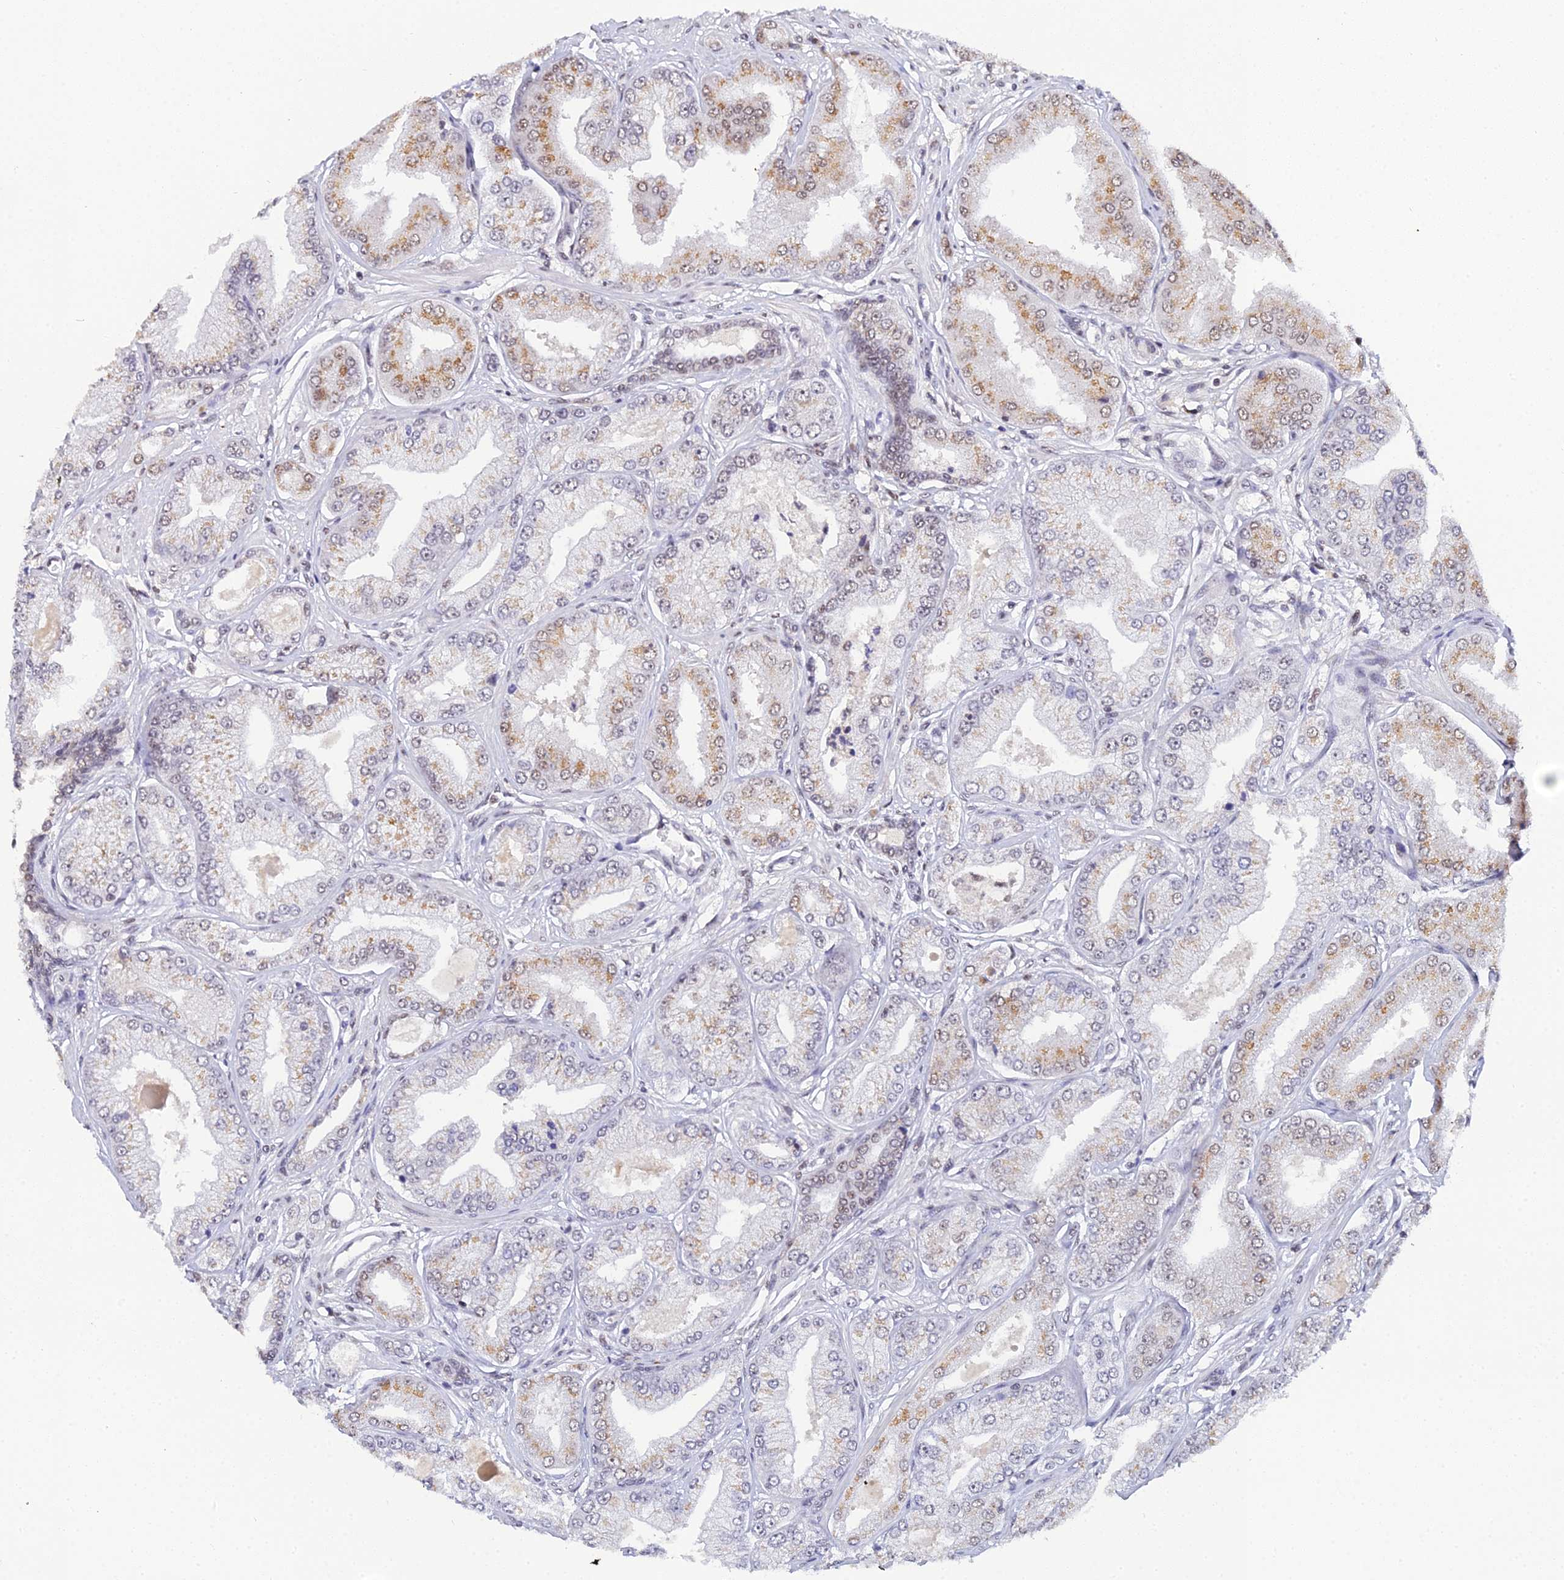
{"staining": {"intensity": "moderate", "quantity": "<25%", "location": "cytoplasmic/membranous"}, "tissue": "prostate cancer", "cell_type": "Tumor cells", "image_type": "cancer", "snomed": [{"axis": "morphology", "description": "Adenocarcinoma, Low grade"}, {"axis": "topography", "description": "Prostate"}], "caption": "IHC photomicrograph of neoplastic tissue: low-grade adenocarcinoma (prostate) stained using immunohistochemistry (IHC) demonstrates low levels of moderate protein expression localized specifically in the cytoplasmic/membranous of tumor cells, appearing as a cytoplasmic/membranous brown color.", "gene": "EXOSC3", "patient": {"sex": "male", "age": 55}}